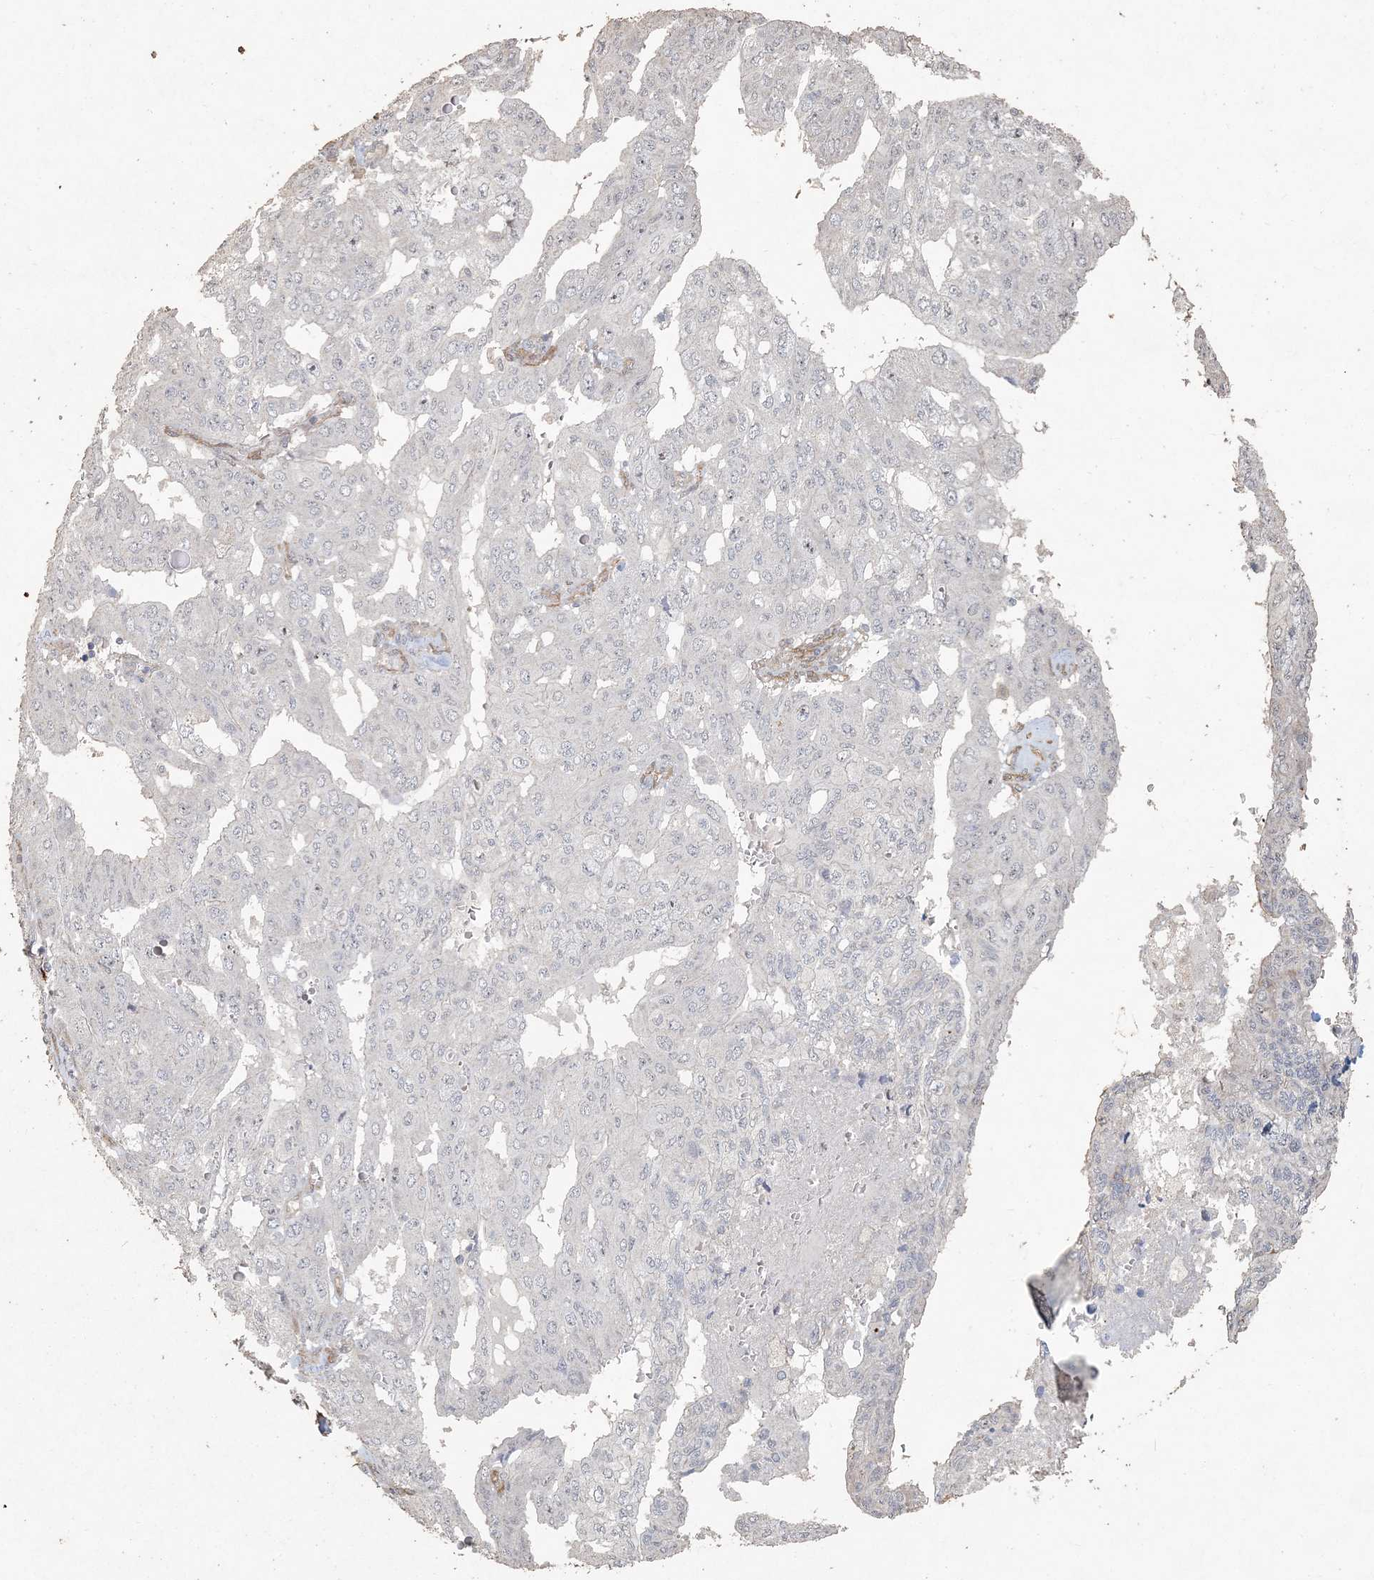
{"staining": {"intensity": "negative", "quantity": "none", "location": "none"}, "tissue": "pancreatic cancer", "cell_type": "Tumor cells", "image_type": "cancer", "snomed": [{"axis": "morphology", "description": "Adenocarcinoma, NOS"}, {"axis": "topography", "description": "Pancreas"}], "caption": "This photomicrograph is of pancreatic adenocarcinoma stained with immunohistochemistry (IHC) to label a protein in brown with the nuclei are counter-stained blue. There is no expression in tumor cells.", "gene": "RNF145", "patient": {"sex": "male", "age": 51}}